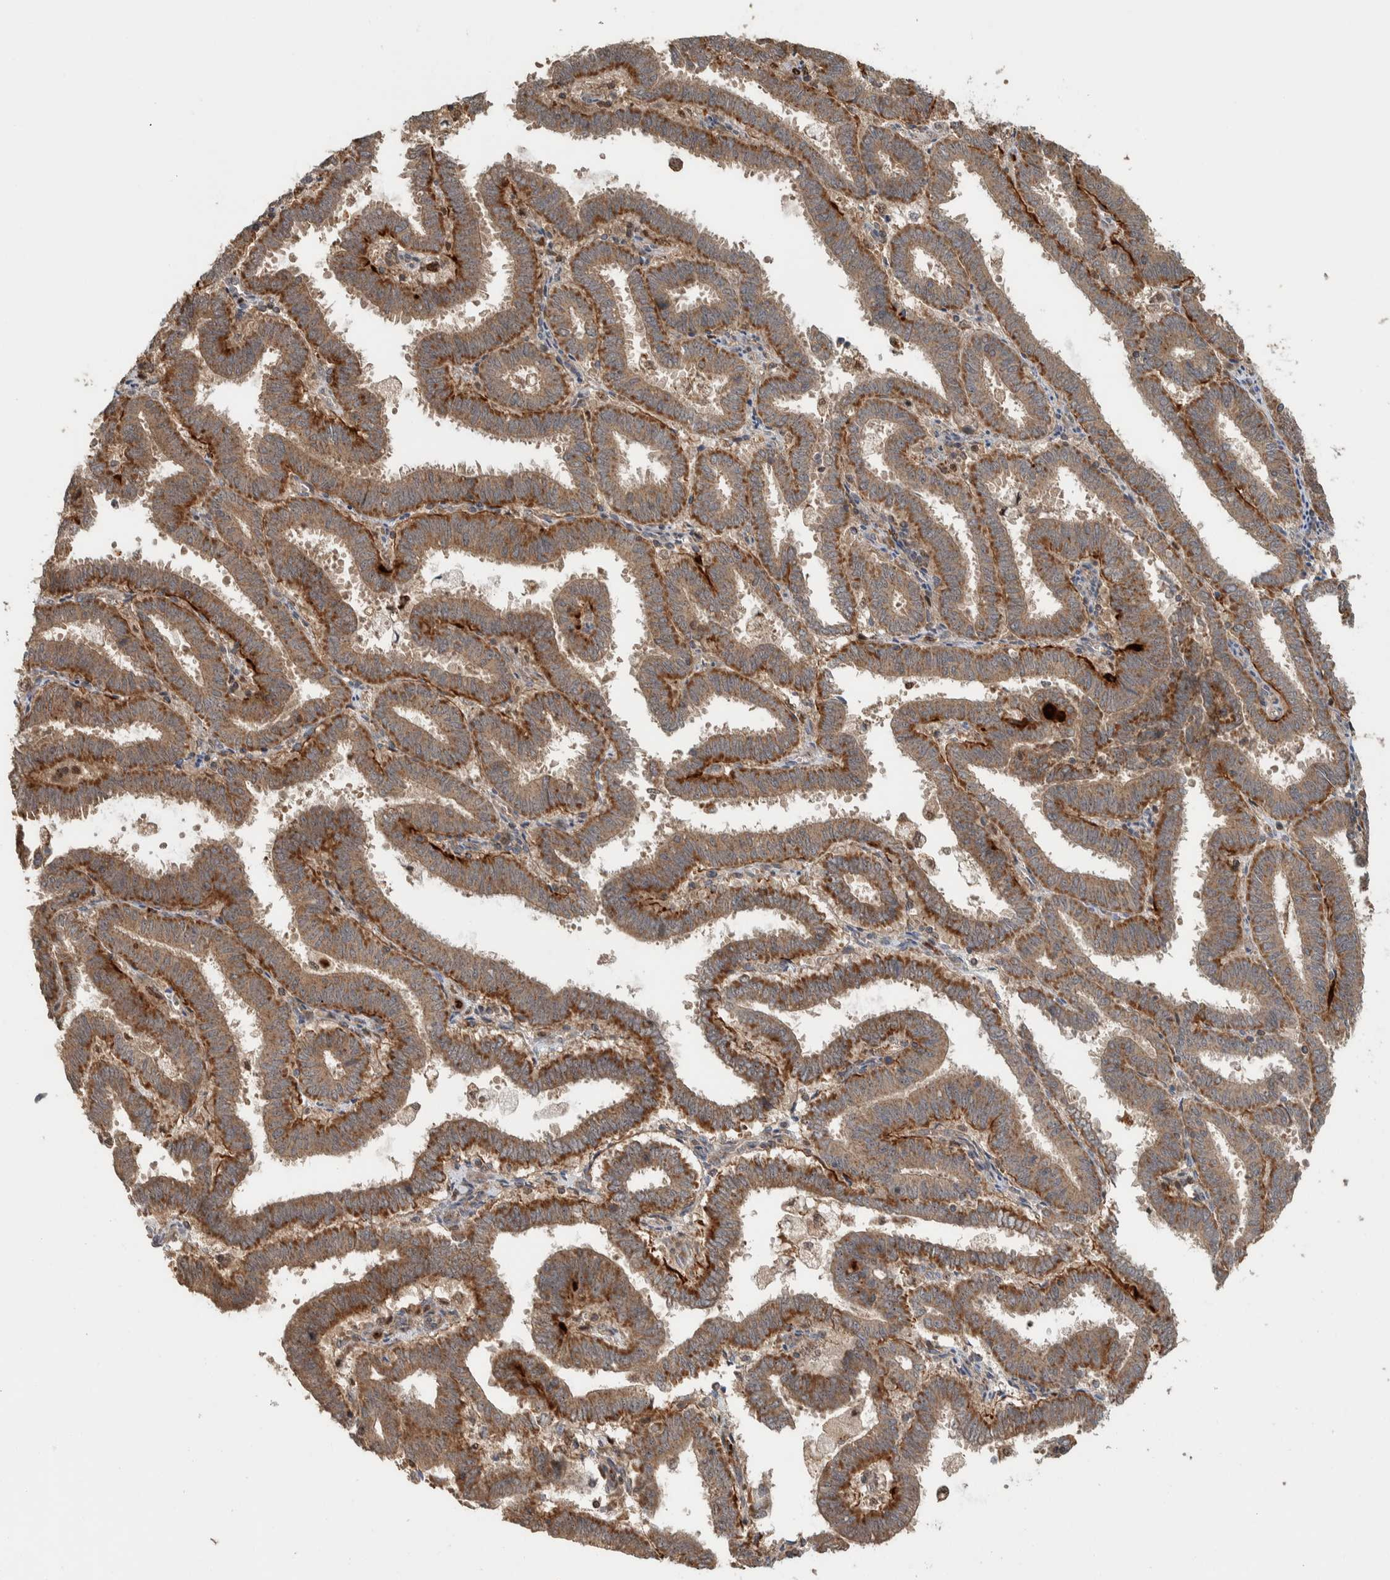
{"staining": {"intensity": "strong", "quantity": ">75%", "location": "cytoplasmic/membranous"}, "tissue": "endometrial cancer", "cell_type": "Tumor cells", "image_type": "cancer", "snomed": [{"axis": "morphology", "description": "Adenocarcinoma, NOS"}, {"axis": "topography", "description": "Uterus"}], "caption": "An immunohistochemistry (IHC) micrograph of tumor tissue is shown. Protein staining in brown labels strong cytoplasmic/membranous positivity in endometrial cancer (adenocarcinoma) within tumor cells.", "gene": "VPS53", "patient": {"sex": "female", "age": 83}}